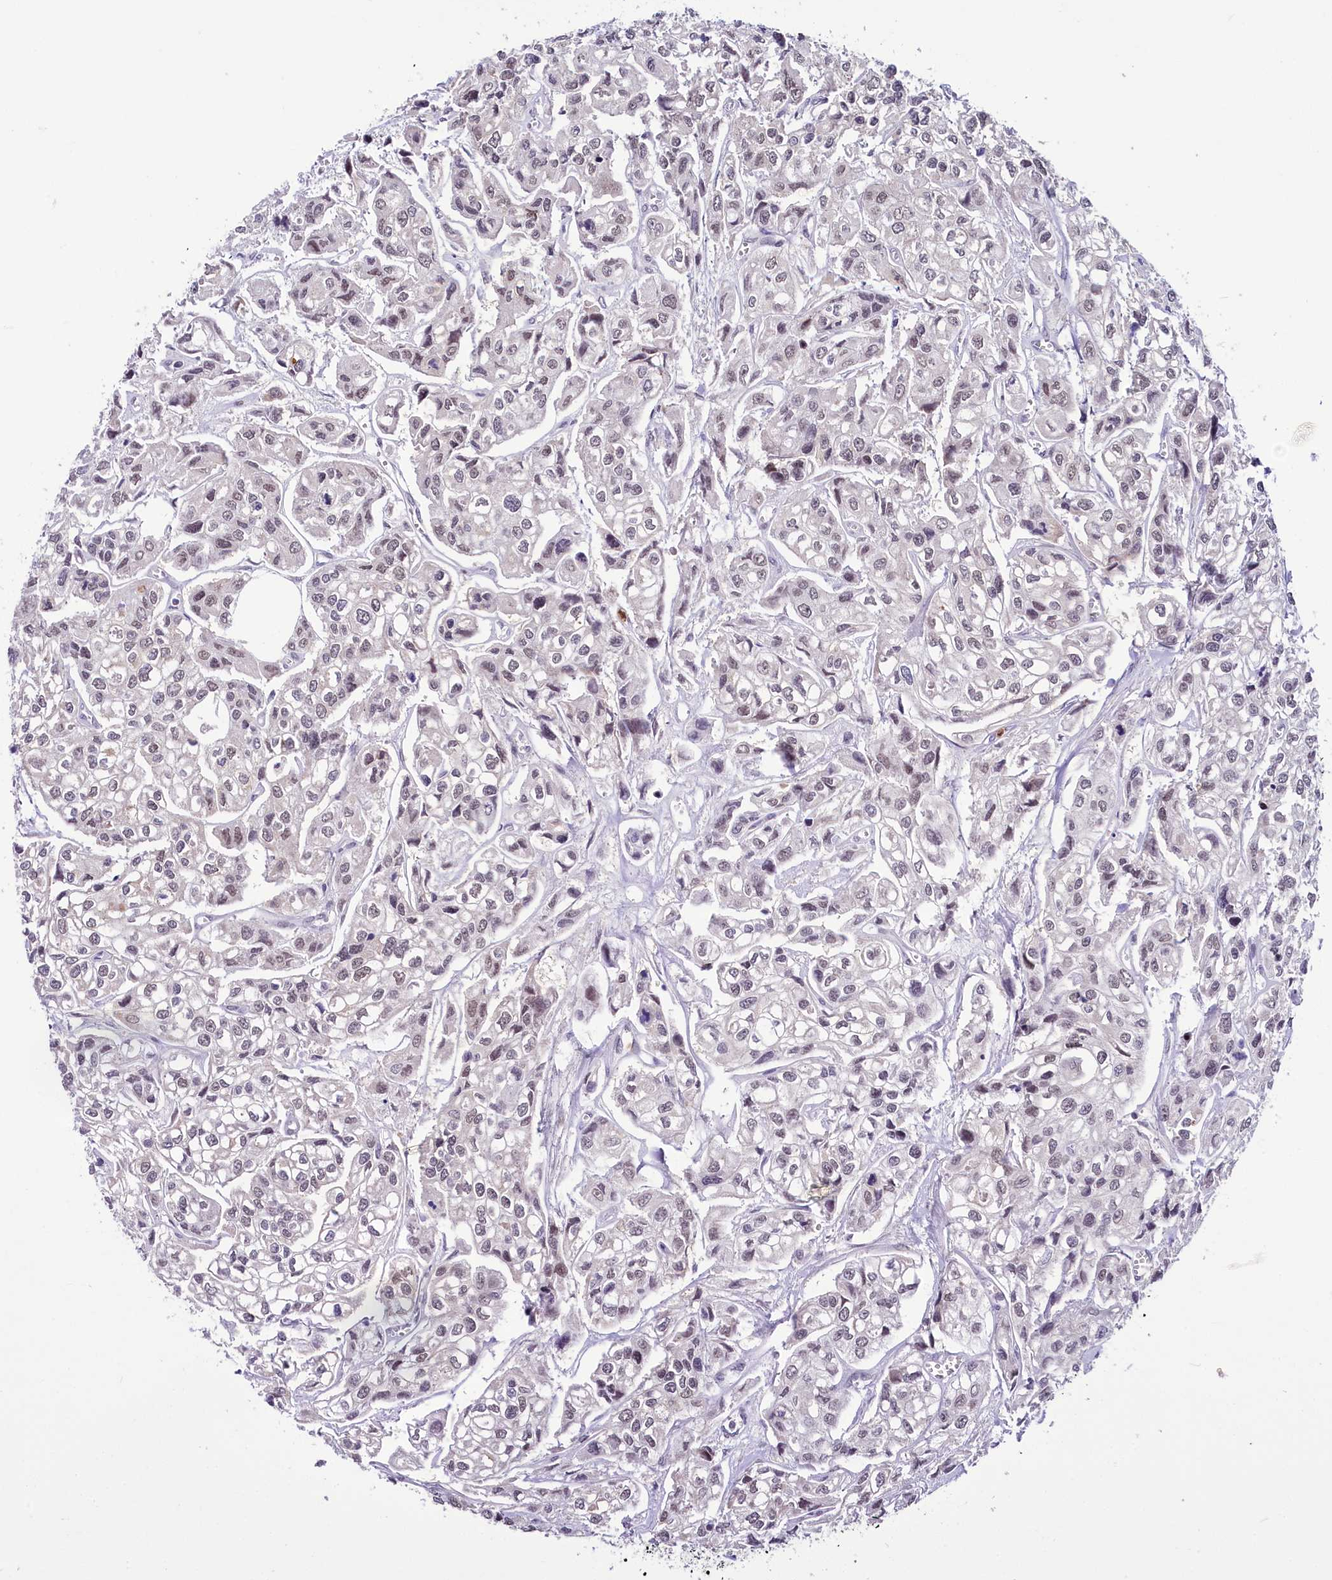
{"staining": {"intensity": "negative", "quantity": "none", "location": "none"}, "tissue": "urothelial cancer", "cell_type": "Tumor cells", "image_type": "cancer", "snomed": [{"axis": "morphology", "description": "Urothelial carcinoma, High grade"}, {"axis": "topography", "description": "Urinary bladder"}], "caption": "DAB (3,3'-diaminobenzidine) immunohistochemical staining of human urothelial cancer reveals no significant staining in tumor cells.", "gene": "SCAF11", "patient": {"sex": "male", "age": 67}}